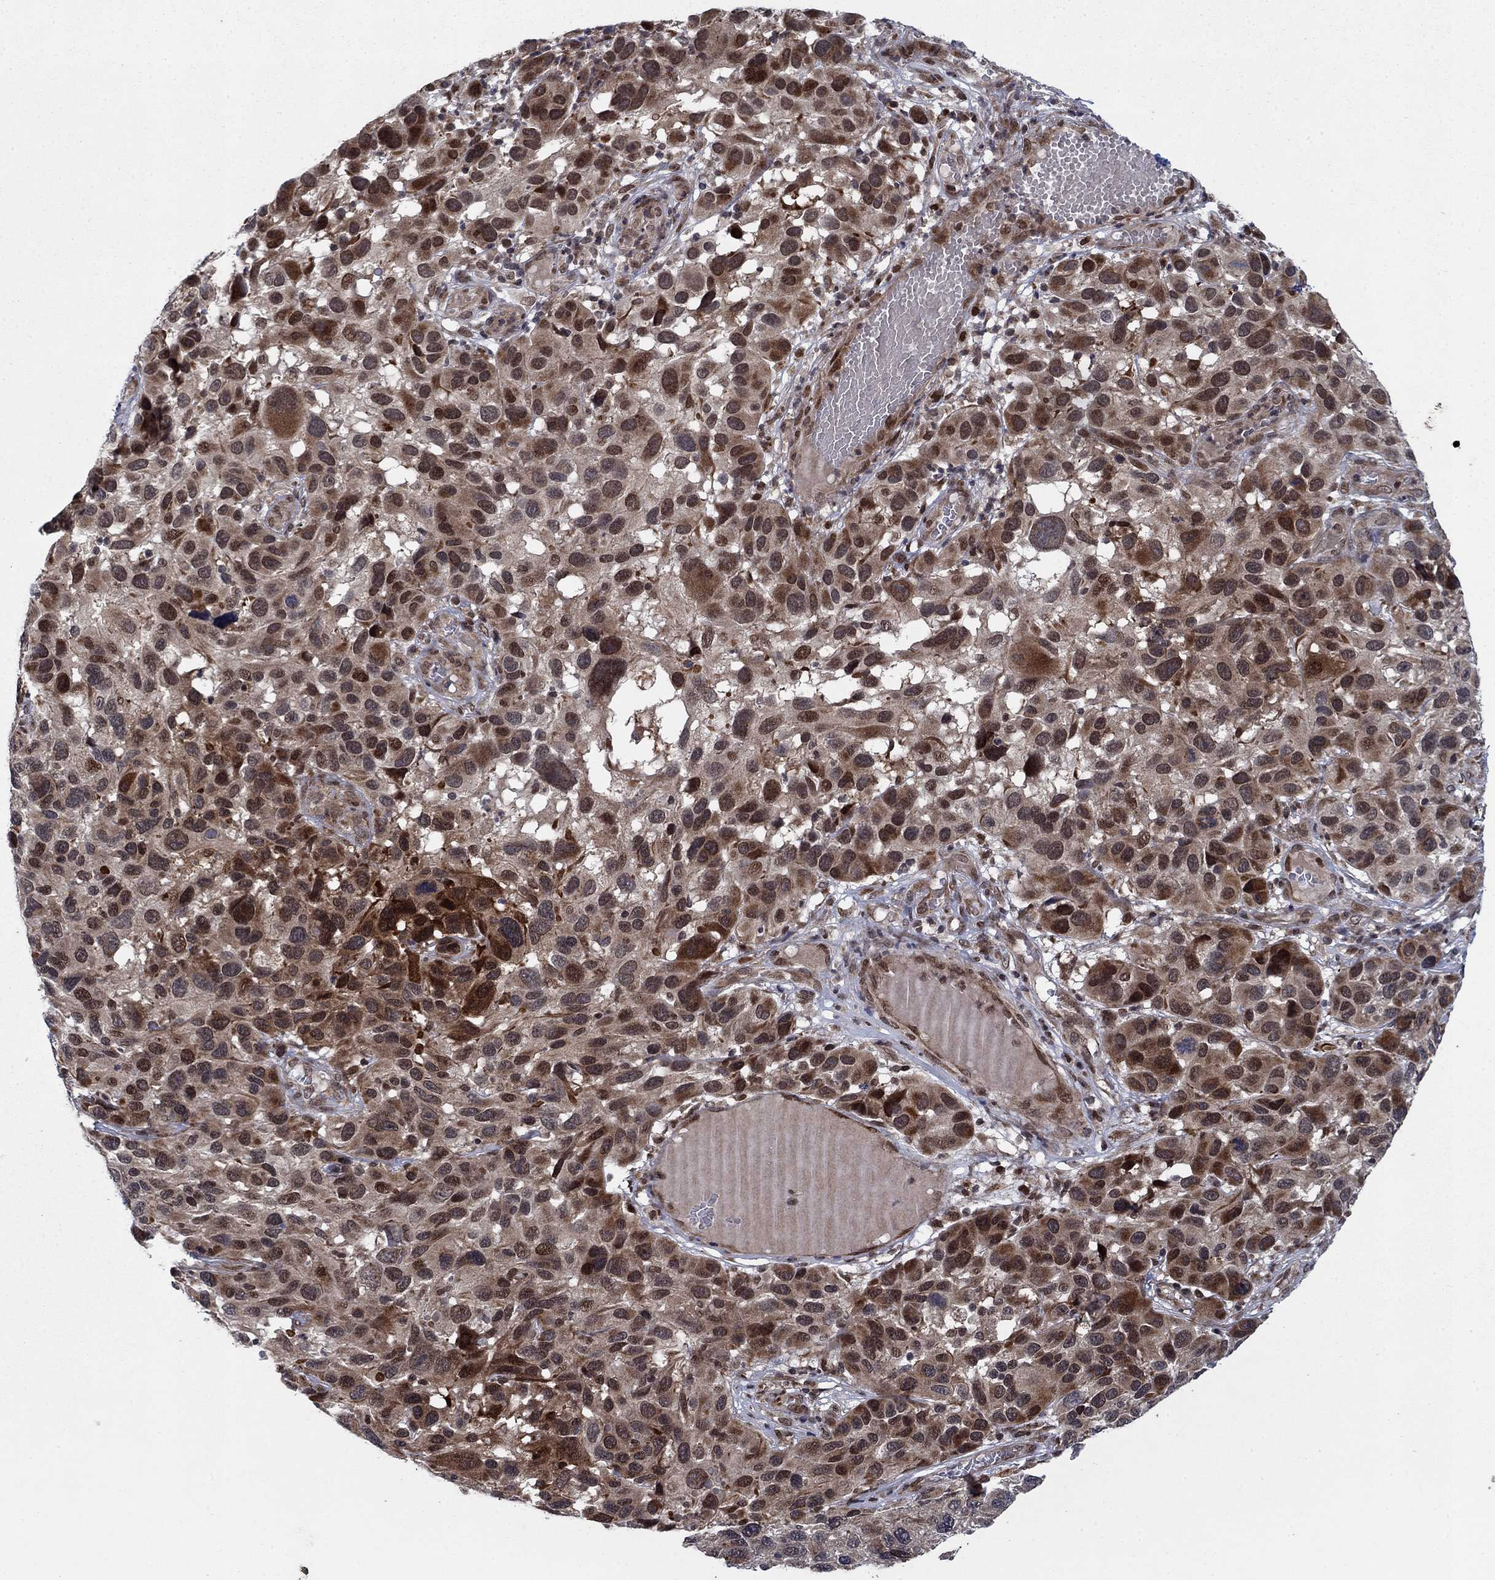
{"staining": {"intensity": "strong", "quantity": "<25%", "location": "cytoplasmic/membranous,nuclear"}, "tissue": "melanoma", "cell_type": "Tumor cells", "image_type": "cancer", "snomed": [{"axis": "morphology", "description": "Malignant melanoma, NOS"}, {"axis": "topography", "description": "Skin"}], "caption": "Protein staining exhibits strong cytoplasmic/membranous and nuclear positivity in about <25% of tumor cells in malignant melanoma. The staining was performed using DAB (3,3'-diaminobenzidine) to visualize the protein expression in brown, while the nuclei were stained in blue with hematoxylin (Magnification: 20x).", "gene": "PRICKLE4", "patient": {"sex": "male", "age": 53}}